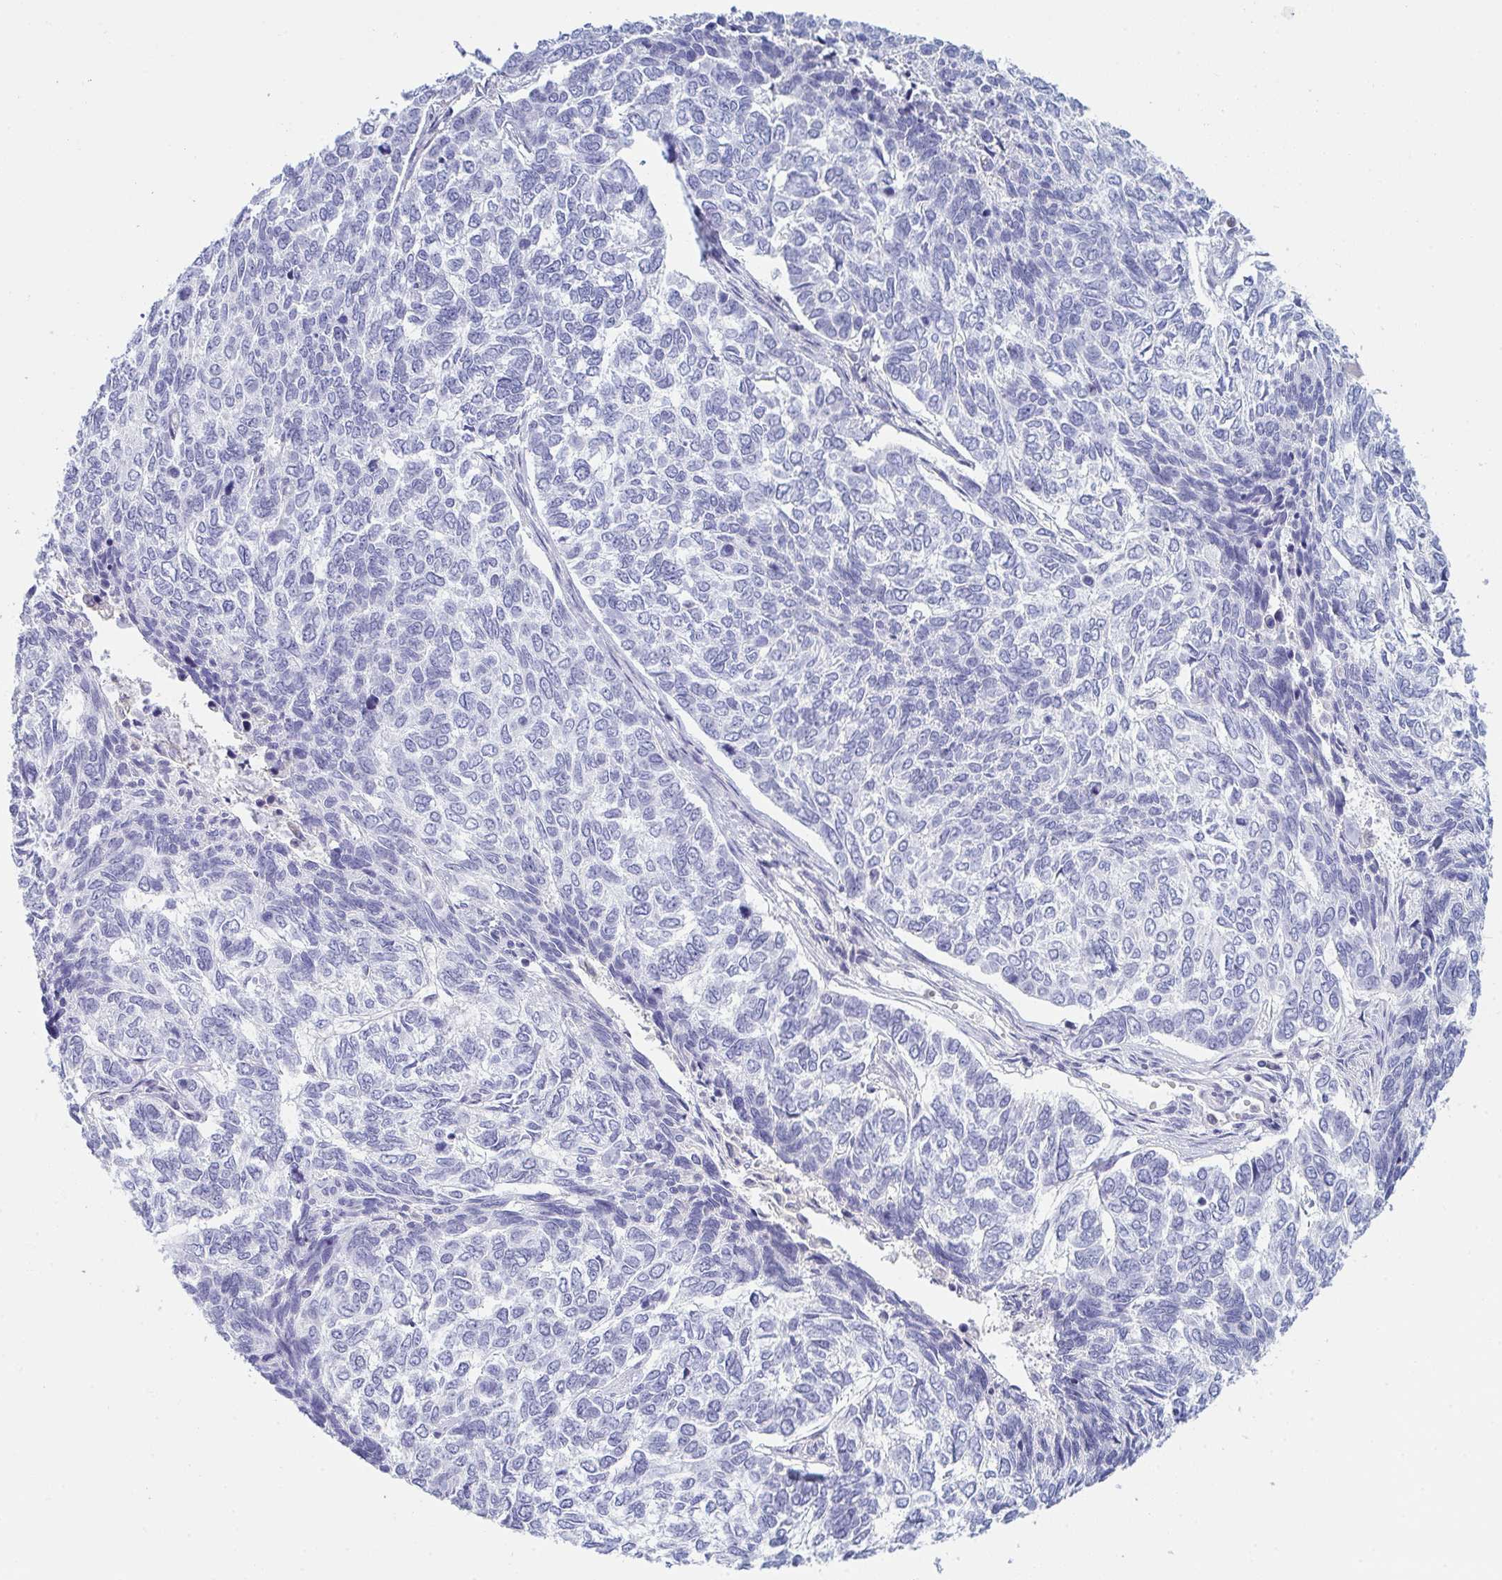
{"staining": {"intensity": "negative", "quantity": "none", "location": "none"}, "tissue": "skin cancer", "cell_type": "Tumor cells", "image_type": "cancer", "snomed": [{"axis": "morphology", "description": "Basal cell carcinoma"}, {"axis": "topography", "description": "Skin"}], "caption": "Protein analysis of skin cancer (basal cell carcinoma) shows no significant staining in tumor cells.", "gene": "MYO1F", "patient": {"sex": "female", "age": 65}}